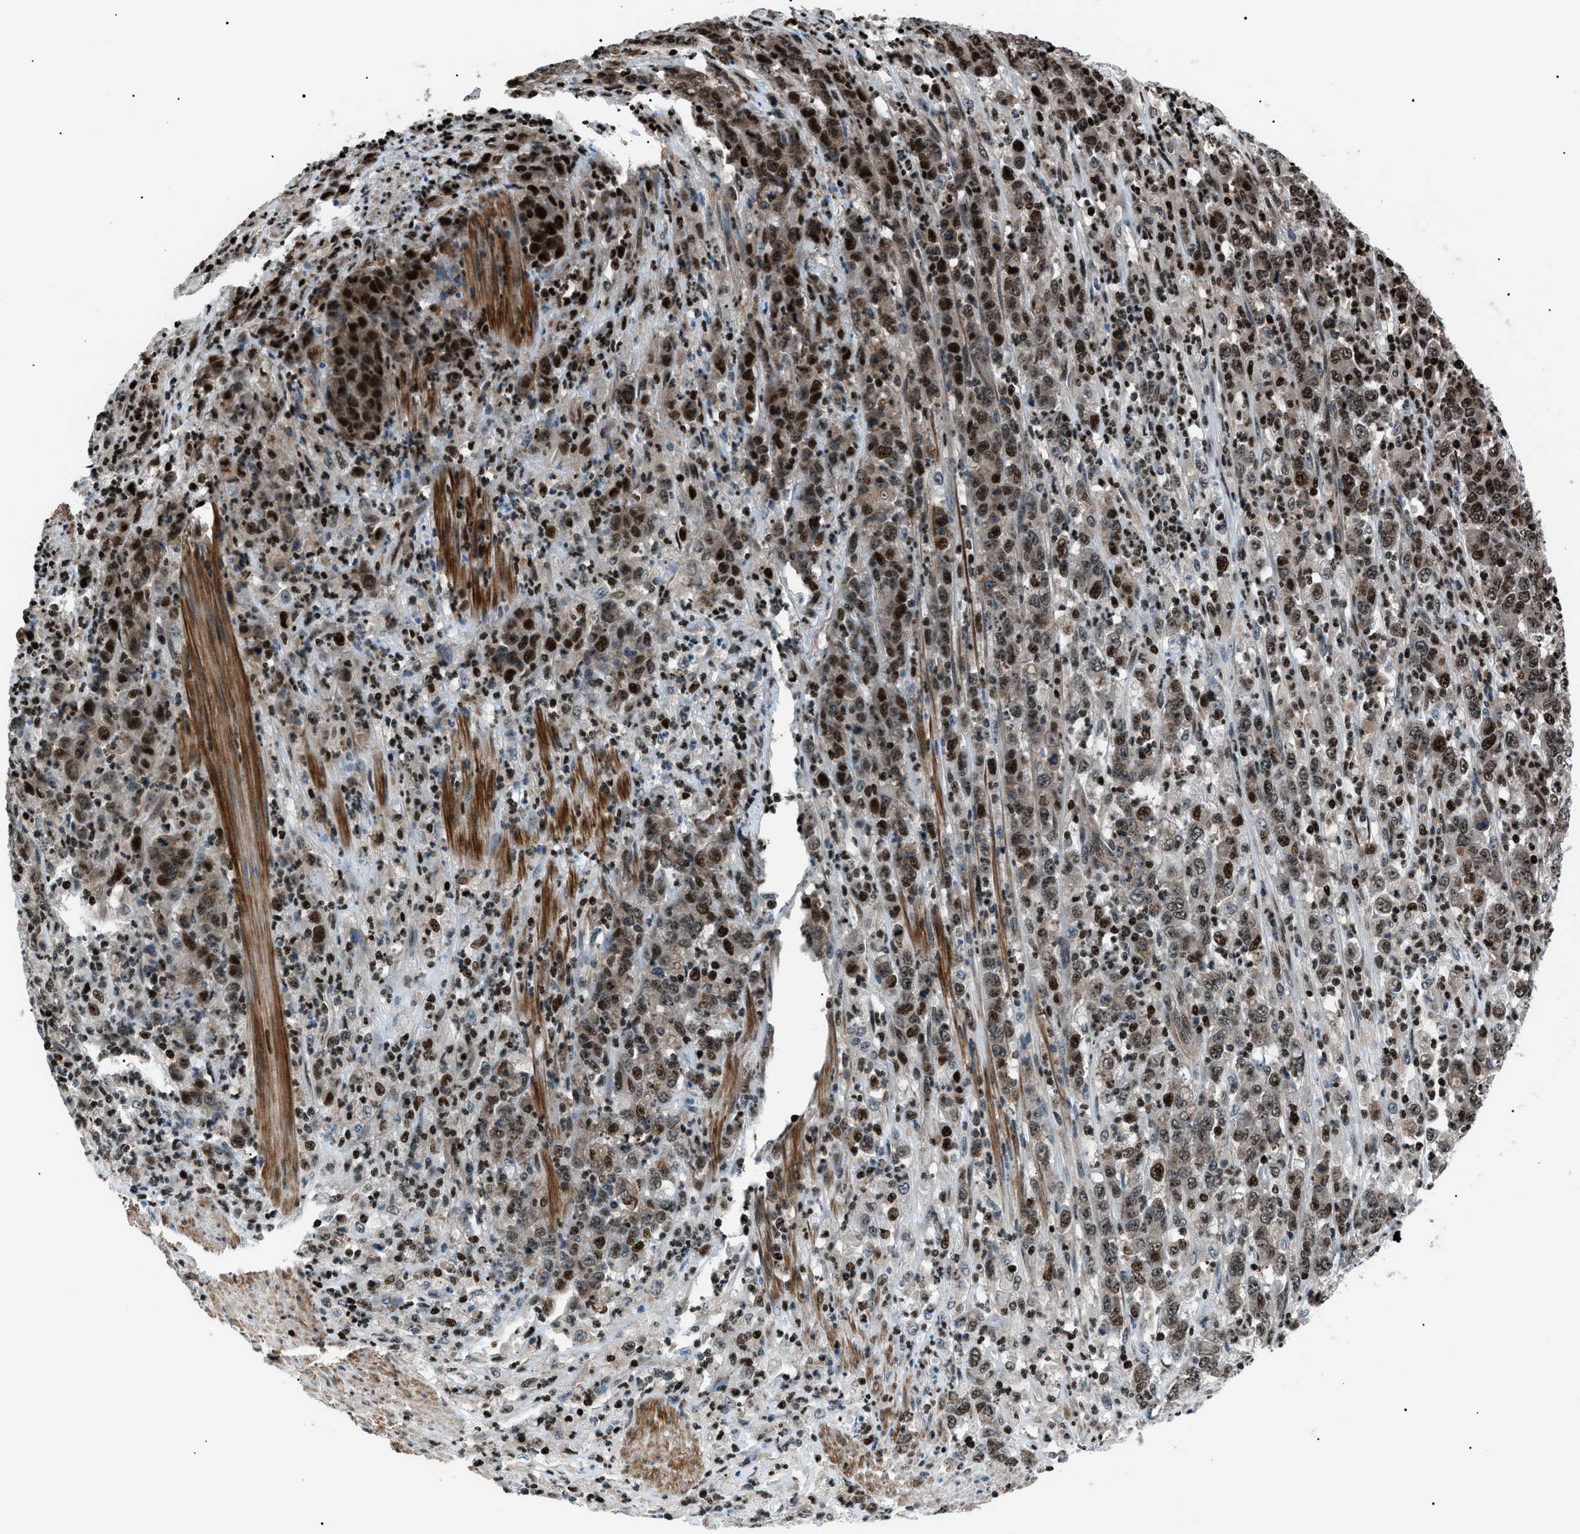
{"staining": {"intensity": "moderate", "quantity": ">75%", "location": "nuclear"}, "tissue": "stomach cancer", "cell_type": "Tumor cells", "image_type": "cancer", "snomed": [{"axis": "morphology", "description": "Adenocarcinoma, NOS"}, {"axis": "topography", "description": "Stomach, lower"}], "caption": "Brown immunohistochemical staining in stomach adenocarcinoma displays moderate nuclear staining in about >75% of tumor cells. Nuclei are stained in blue.", "gene": "PRKX", "patient": {"sex": "female", "age": 71}}